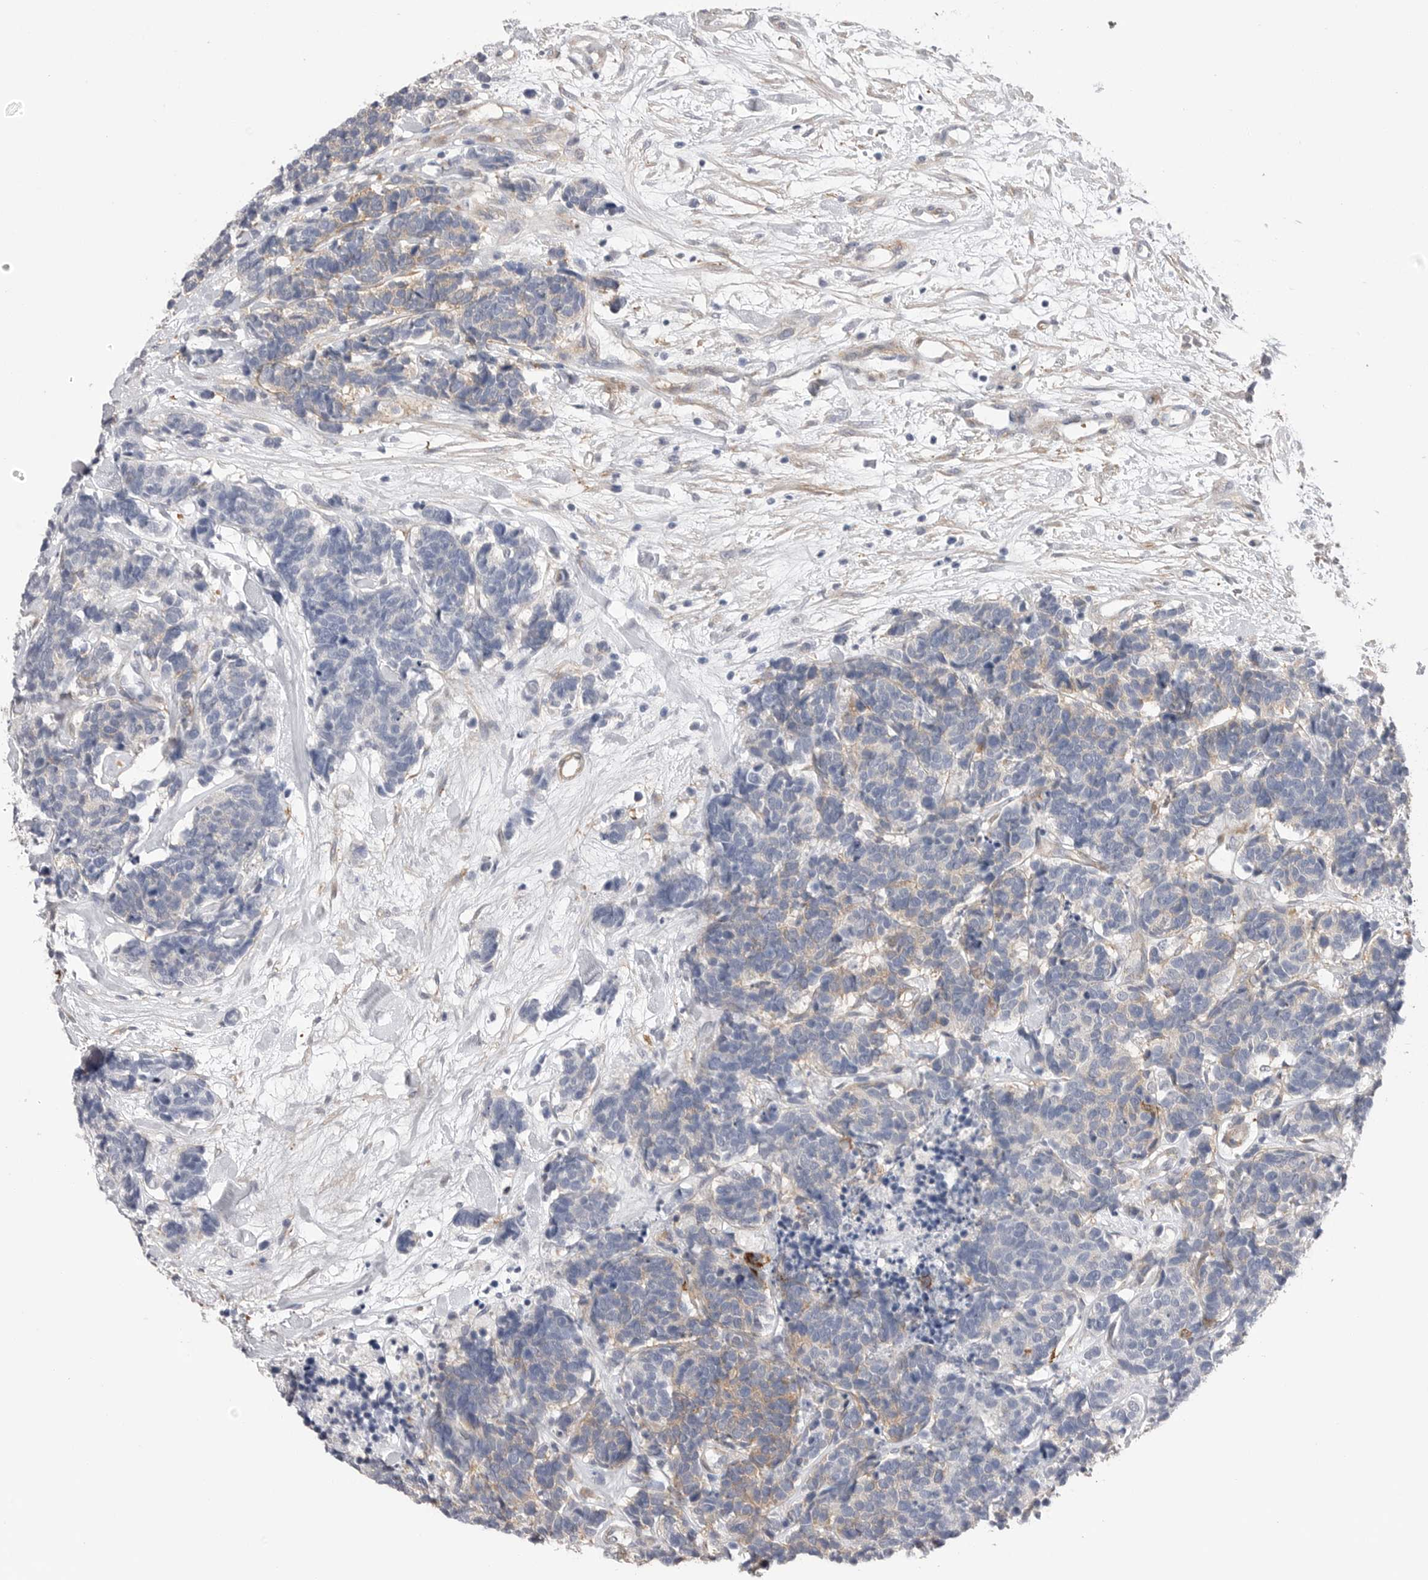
{"staining": {"intensity": "weak", "quantity": "25%-75%", "location": "cytoplasmic/membranous"}, "tissue": "carcinoid", "cell_type": "Tumor cells", "image_type": "cancer", "snomed": [{"axis": "morphology", "description": "Carcinoma, NOS"}, {"axis": "morphology", "description": "Carcinoid, malignant, NOS"}, {"axis": "topography", "description": "Urinary bladder"}], "caption": "An IHC photomicrograph of neoplastic tissue is shown. Protein staining in brown highlights weak cytoplasmic/membranous positivity in carcinoma within tumor cells. Using DAB (brown) and hematoxylin (blue) stains, captured at high magnification using brightfield microscopy.", "gene": "AKAP12", "patient": {"sex": "male", "age": 57}}